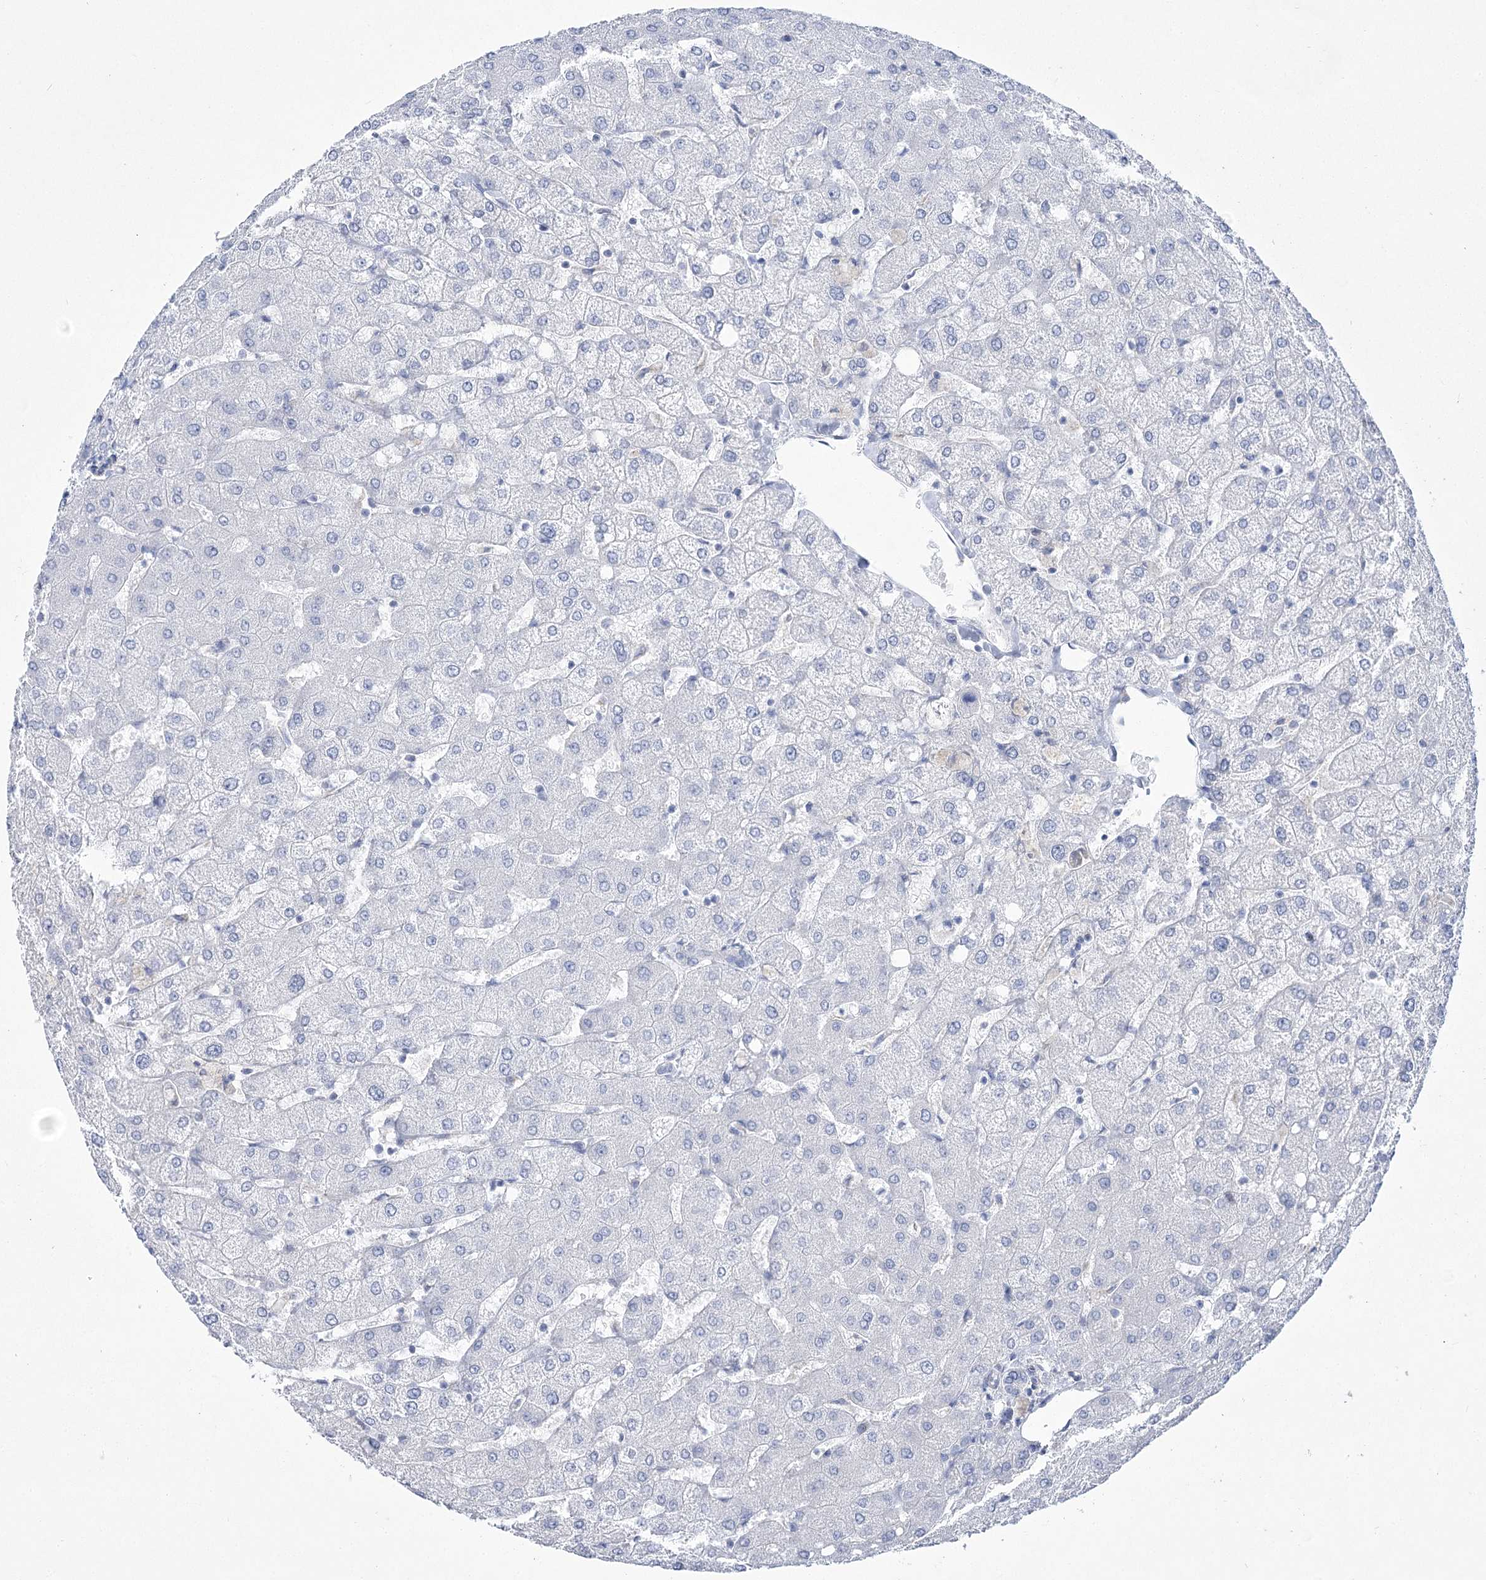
{"staining": {"intensity": "negative", "quantity": "none", "location": "none"}, "tissue": "liver", "cell_type": "Cholangiocytes", "image_type": "normal", "snomed": [{"axis": "morphology", "description": "Normal tissue, NOS"}, {"axis": "topography", "description": "Liver"}], "caption": "A high-resolution micrograph shows immunohistochemistry staining of benign liver, which demonstrates no significant expression in cholangiocytes.", "gene": "PDHB", "patient": {"sex": "female", "age": 54}}